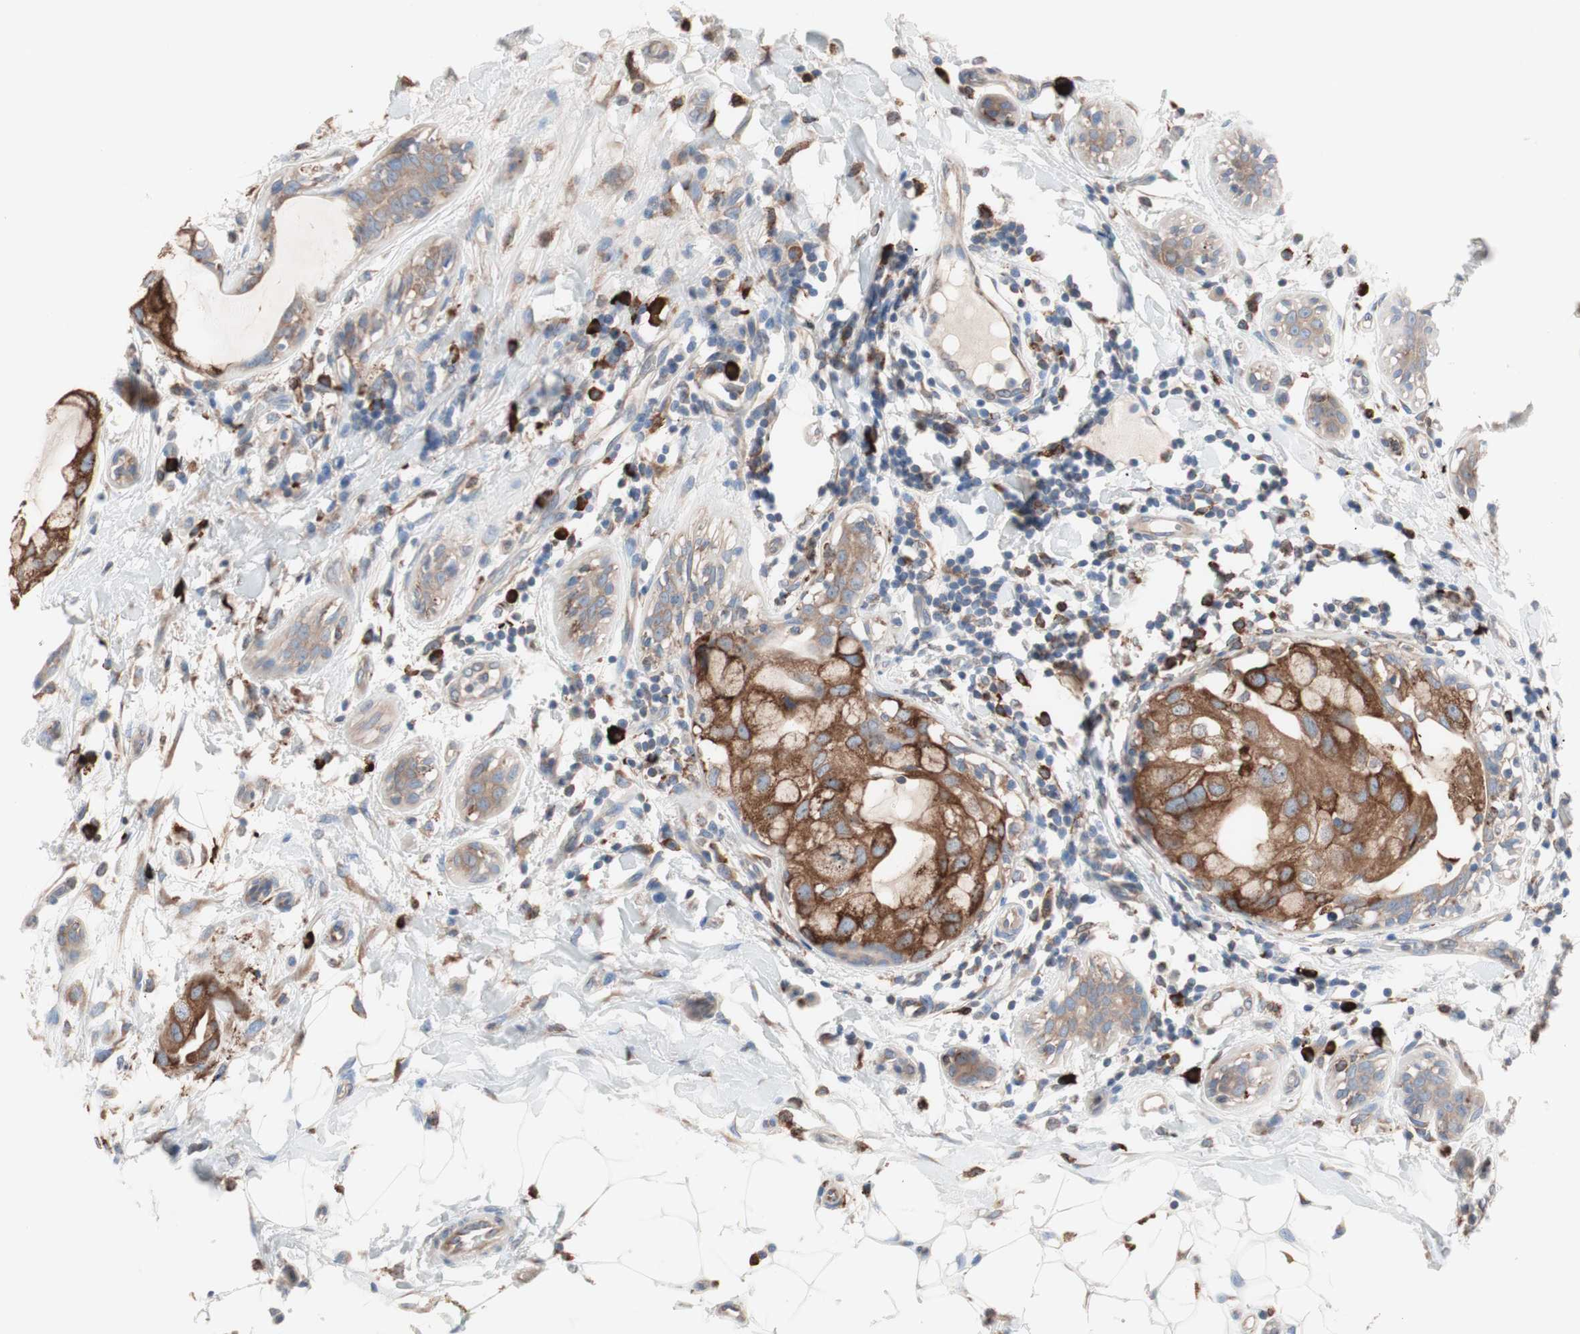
{"staining": {"intensity": "moderate", "quantity": ">75%", "location": "cytoplasmic/membranous"}, "tissue": "breast cancer", "cell_type": "Tumor cells", "image_type": "cancer", "snomed": [{"axis": "morphology", "description": "Duct carcinoma"}, {"axis": "topography", "description": "Breast"}], "caption": "Intraductal carcinoma (breast) stained for a protein shows moderate cytoplasmic/membranous positivity in tumor cells.", "gene": "SLC27A4", "patient": {"sex": "female", "age": 40}}